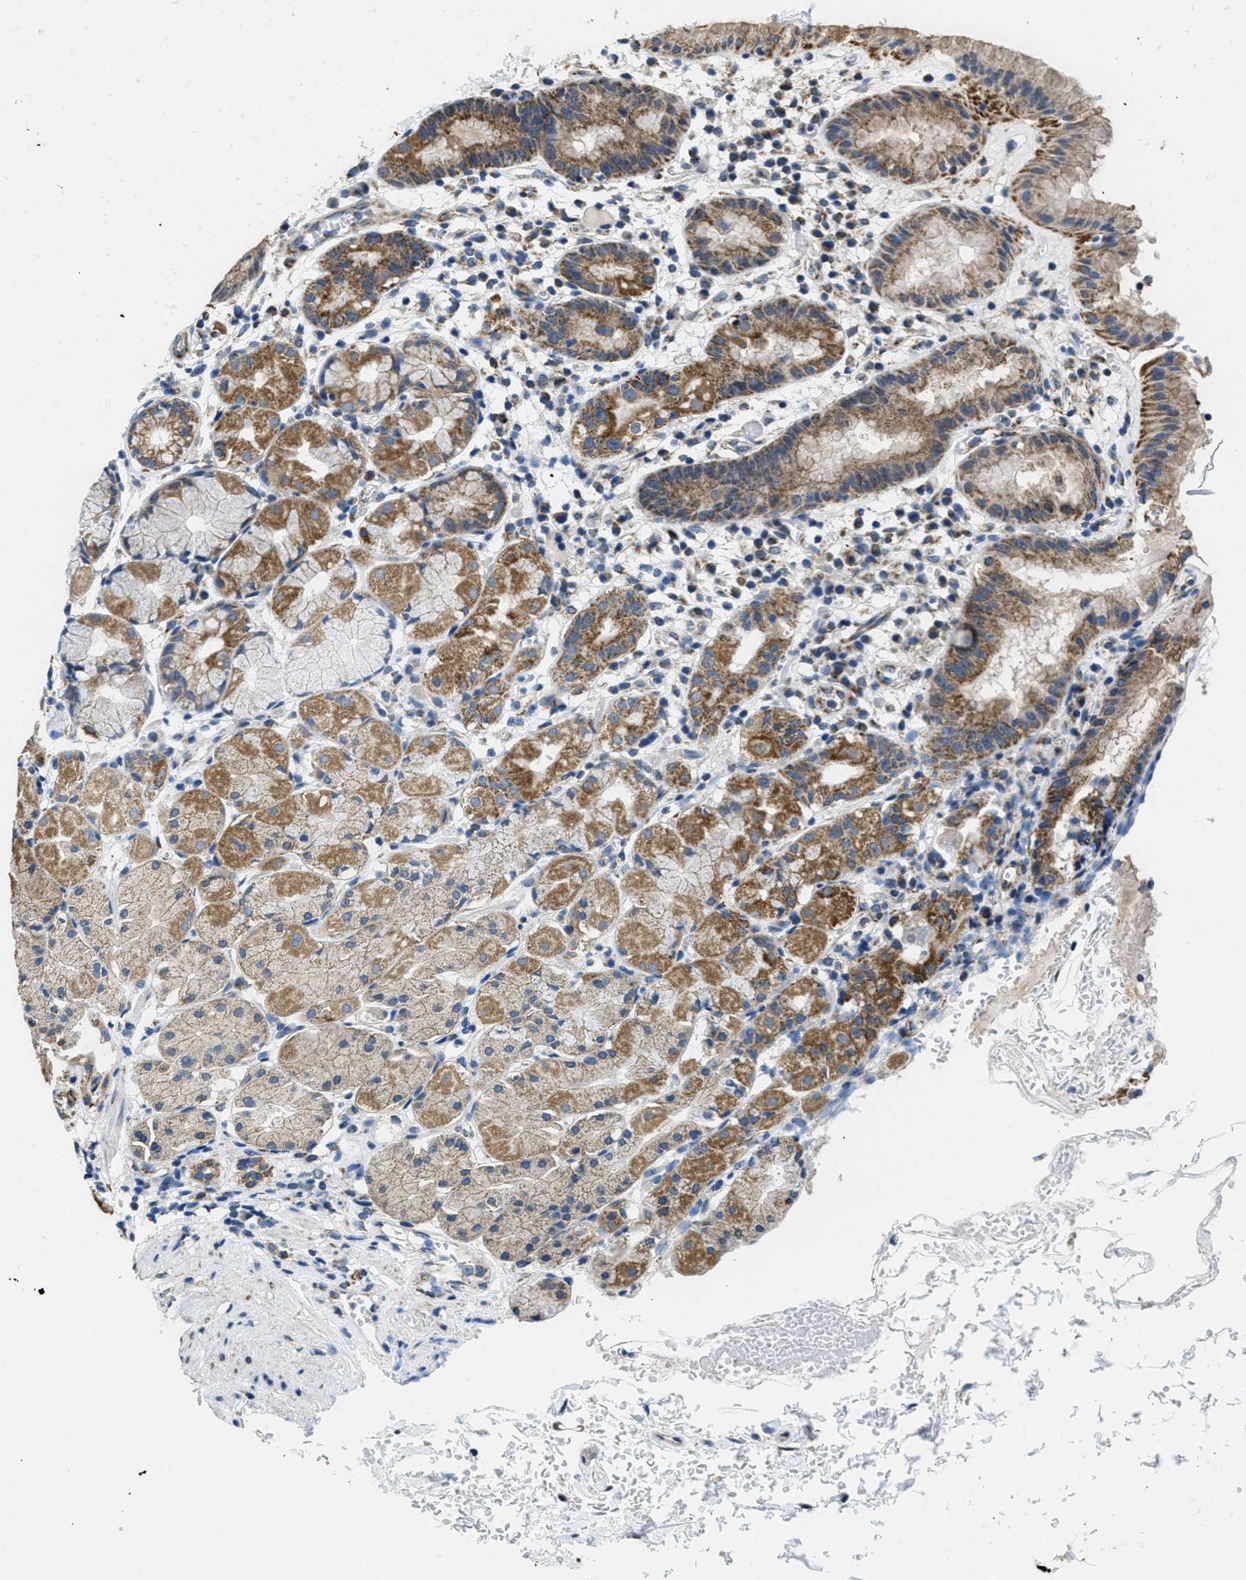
{"staining": {"intensity": "strong", "quantity": "25%-75%", "location": "cytoplasmic/membranous"}, "tissue": "stomach", "cell_type": "Glandular cells", "image_type": "normal", "snomed": [{"axis": "morphology", "description": "Normal tissue, NOS"}, {"axis": "topography", "description": "Stomach"}, {"axis": "topography", "description": "Stomach, lower"}], "caption": "Unremarkable stomach was stained to show a protein in brown. There is high levels of strong cytoplasmic/membranous positivity in about 25%-75% of glandular cells. (Brightfield microscopy of DAB IHC at high magnification).", "gene": "TOMM70", "patient": {"sex": "female", "age": 75}}